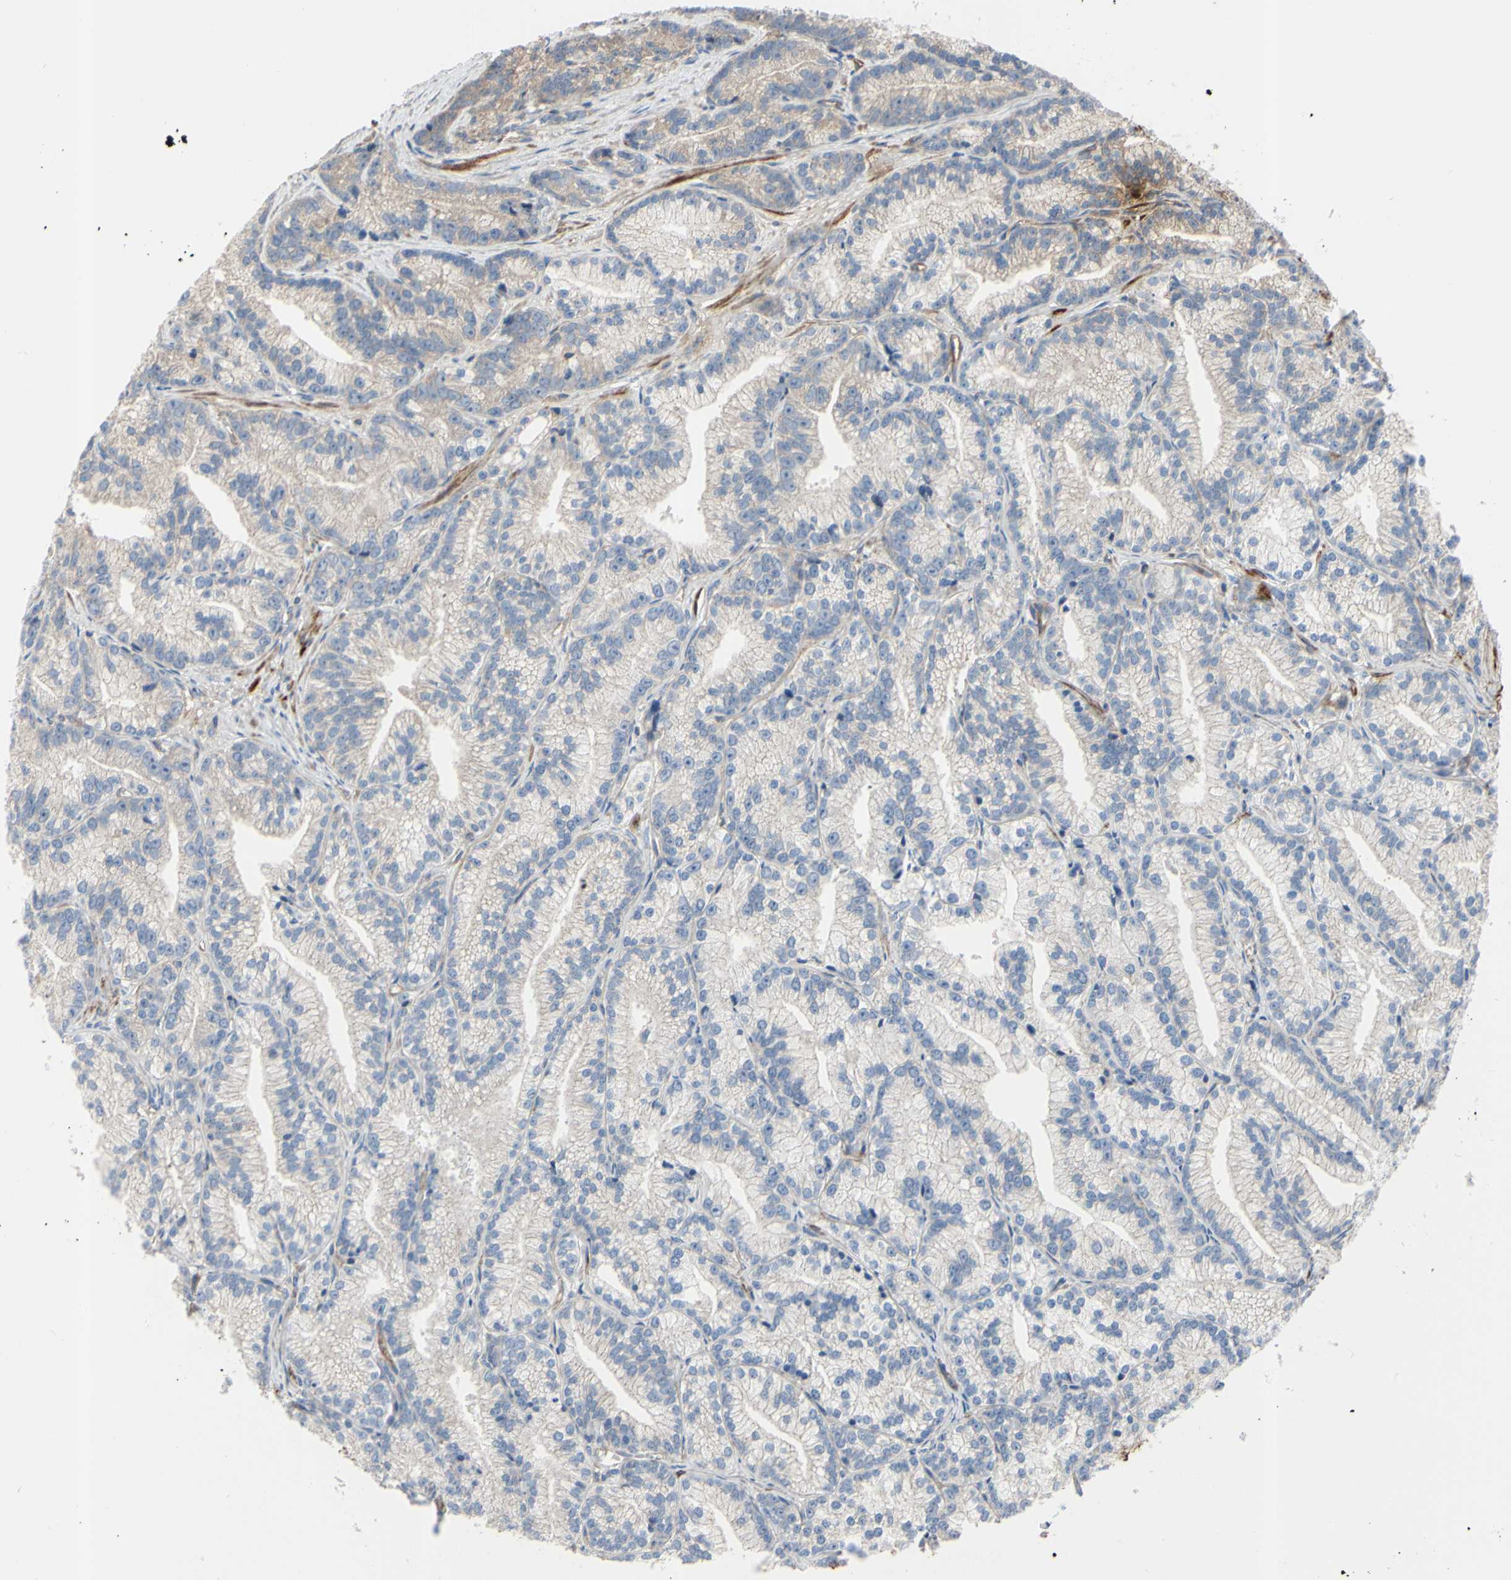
{"staining": {"intensity": "negative", "quantity": "none", "location": "none"}, "tissue": "prostate cancer", "cell_type": "Tumor cells", "image_type": "cancer", "snomed": [{"axis": "morphology", "description": "Adenocarcinoma, Low grade"}, {"axis": "topography", "description": "Prostate"}], "caption": "This is a photomicrograph of immunohistochemistry (IHC) staining of low-grade adenocarcinoma (prostate), which shows no staining in tumor cells.", "gene": "BECN1", "patient": {"sex": "male", "age": 89}}